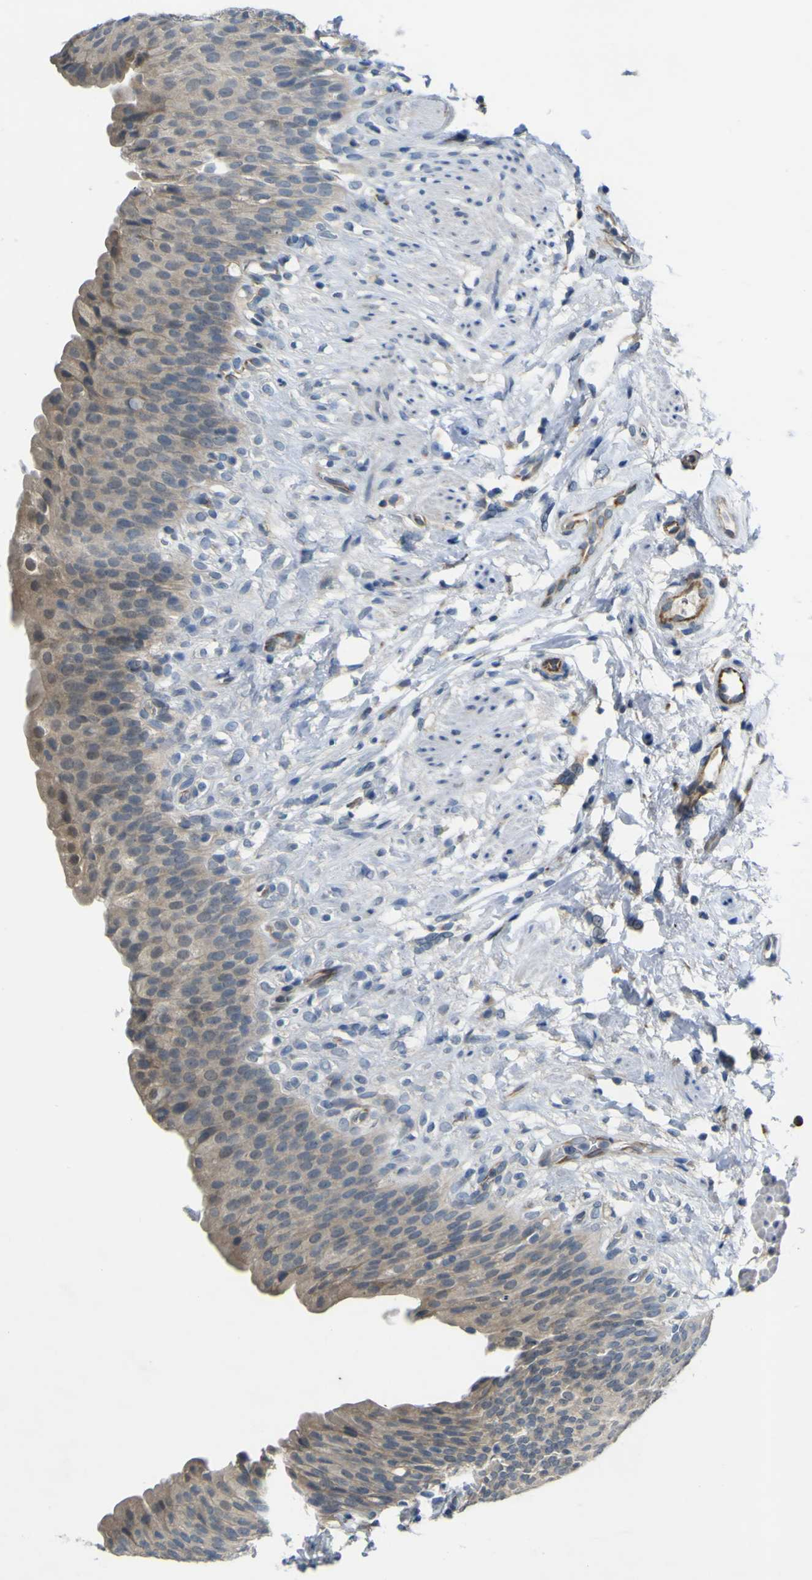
{"staining": {"intensity": "weak", "quantity": ">75%", "location": "cytoplasmic/membranous"}, "tissue": "urinary bladder", "cell_type": "Urothelial cells", "image_type": "normal", "snomed": [{"axis": "morphology", "description": "Normal tissue, NOS"}, {"axis": "topography", "description": "Urinary bladder"}], "caption": "This photomicrograph shows benign urinary bladder stained with immunohistochemistry (IHC) to label a protein in brown. The cytoplasmic/membranous of urothelial cells show weak positivity for the protein. Nuclei are counter-stained blue.", "gene": "LDLR", "patient": {"sex": "female", "age": 79}}